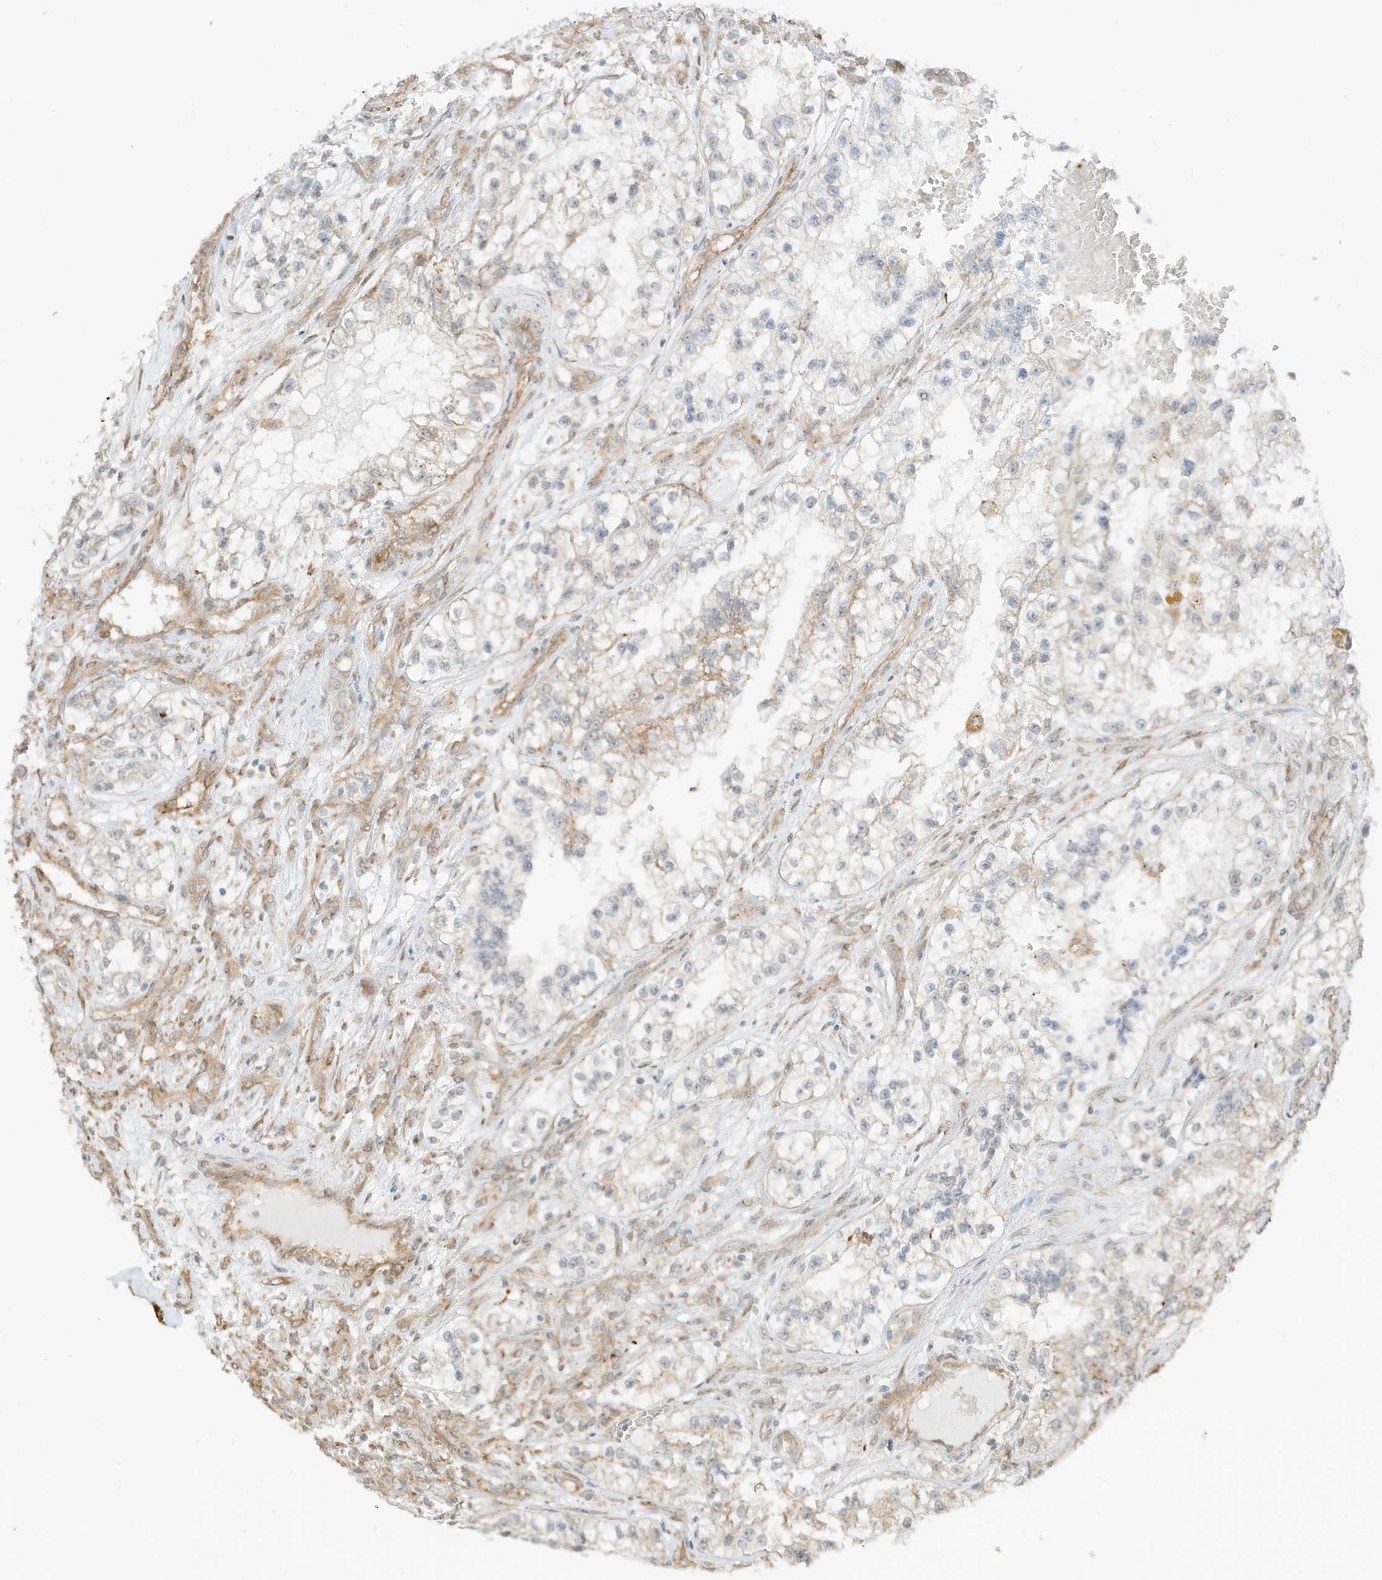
{"staining": {"intensity": "weak", "quantity": "<25%", "location": "cytoplasmic/membranous"}, "tissue": "renal cancer", "cell_type": "Tumor cells", "image_type": "cancer", "snomed": [{"axis": "morphology", "description": "Adenocarcinoma, NOS"}, {"axis": "topography", "description": "Kidney"}], "caption": "IHC image of neoplastic tissue: renal cancer (adenocarcinoma) stained with DAB reveals no significant protein positivity in tumor cells. Nuclei are stained in blue.", "gene": "UBAP2L", "patient": {"sex": "female", "age": 57}}